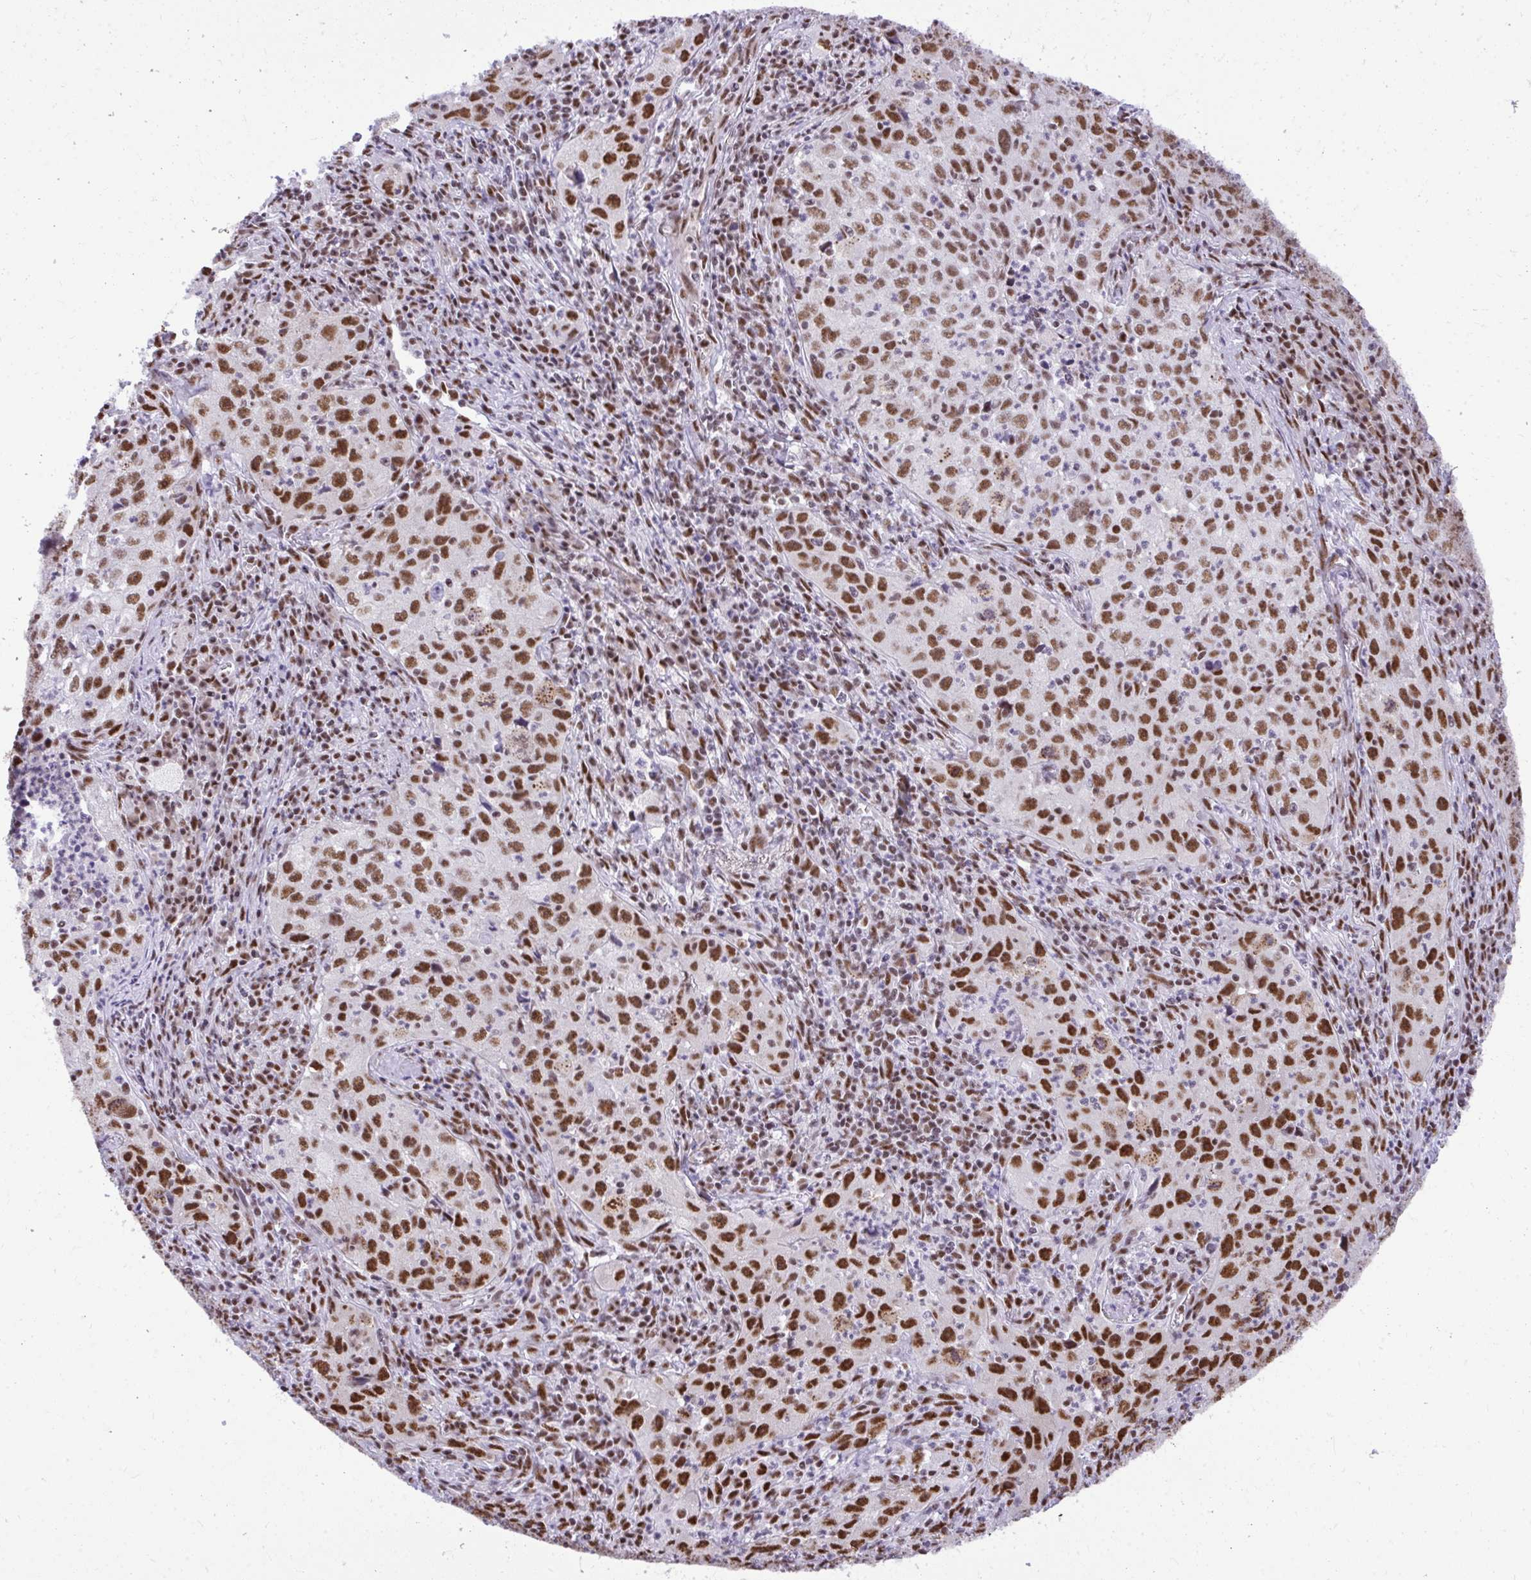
{"staining": {"intensity": "strong", "quantity": "25%-75%", "location": "nuclear"}, "tissue": "lung cancer", "cell_type": "Tumor cells", "image_type": "cancer", "snomed": [{"axis": "morphology", "description": "Squamous cell carcinoma, NOS"}, {"axis": "topography", "description": "Lung"}], "caption": "An immunohistochemistry (IHC) photomicrograph of neoplastic tissue is shown. Protein staining in brown shows strong nuclear positivity in lung cancer within tumor cells.", "gene": "PRPF19", "patient": {"sex": "male", "age": 71}}